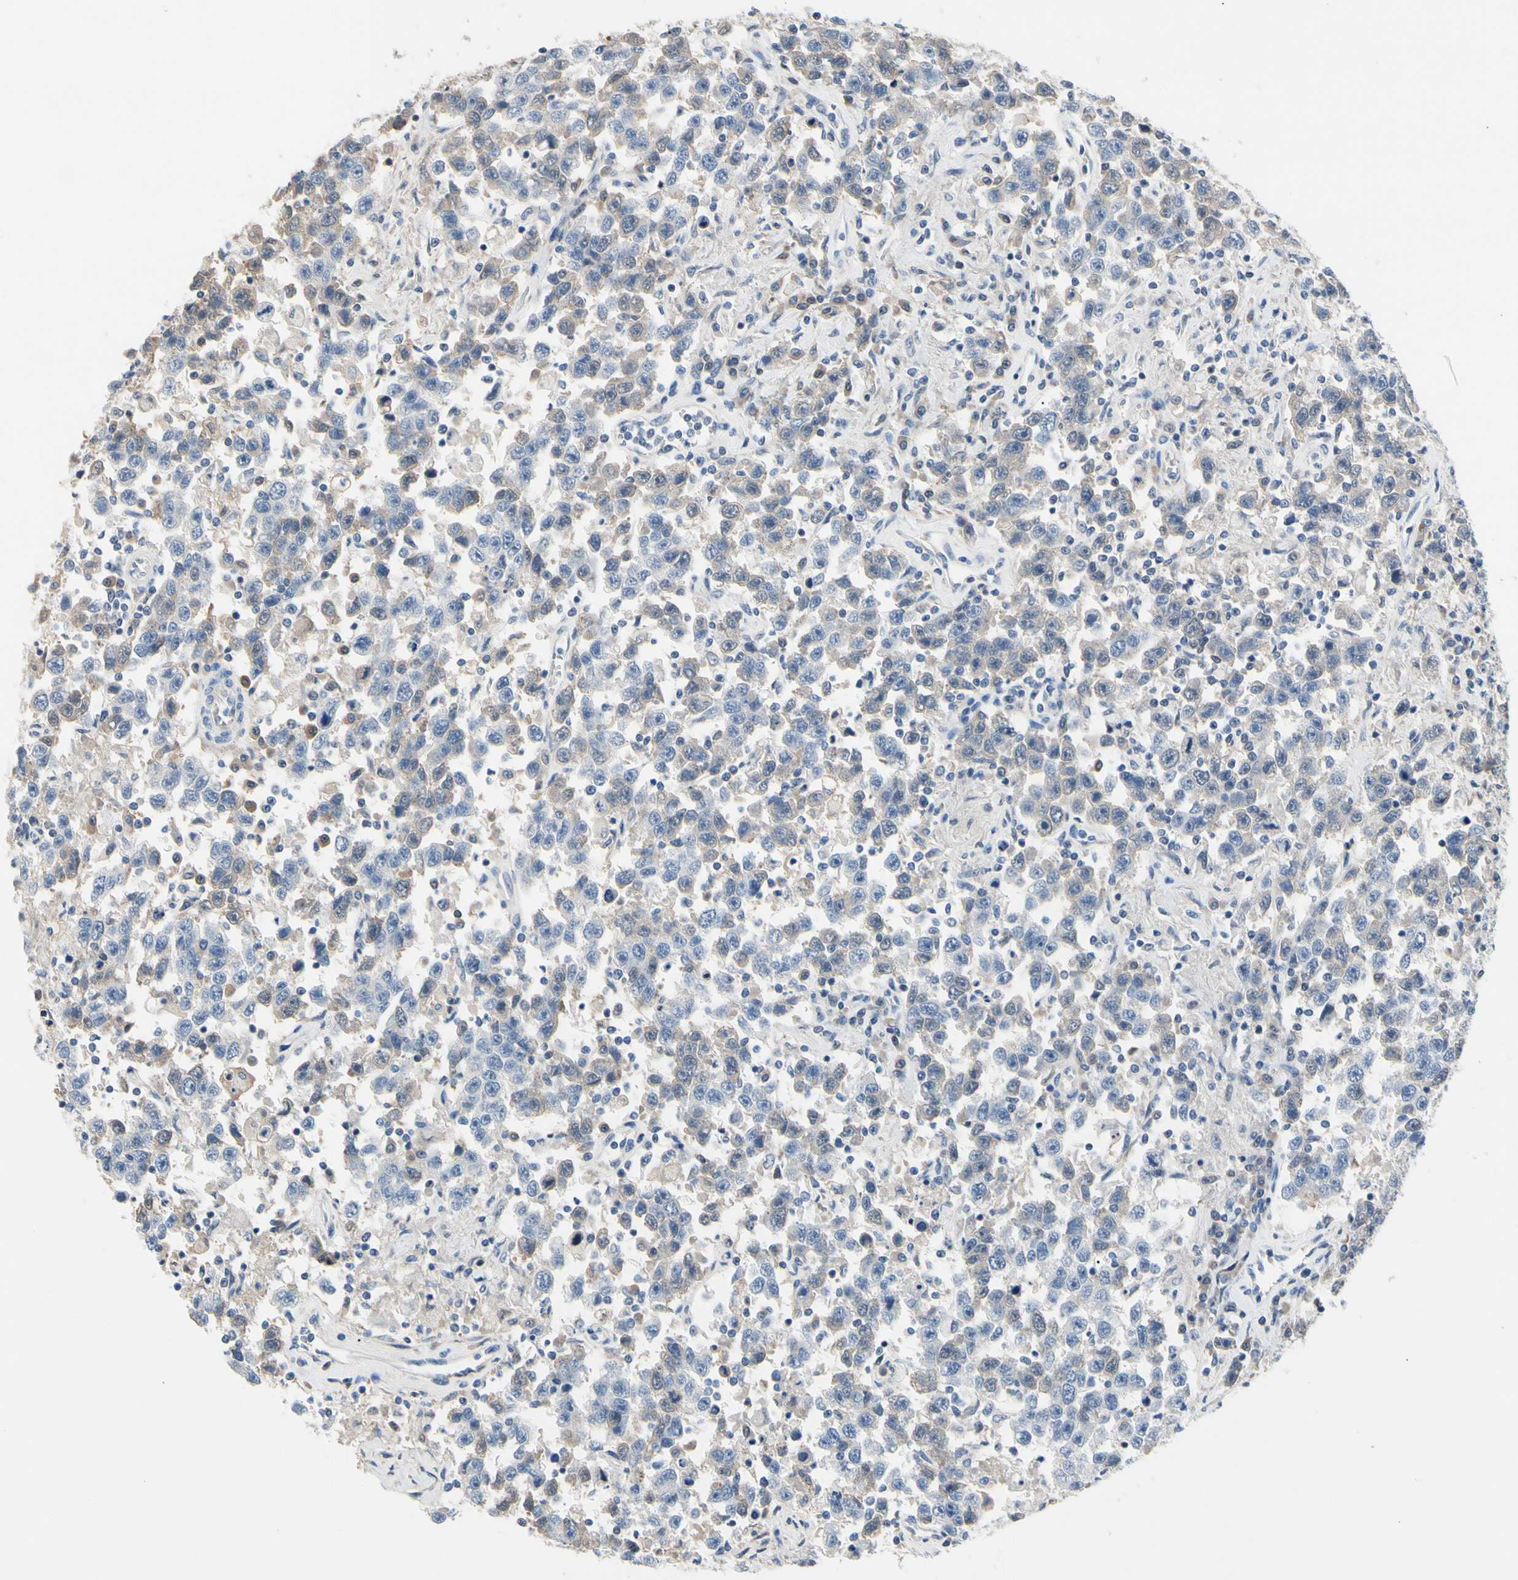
{"staining": {"intensity": "weak", "quantity": ">75%", "location": "cytoplasmic/membranous"}, "tissue": "testis cancer", "cell_type": "Tumor cells", "image_type": "cancer", "snomed": [{"axis": "morphology", "description": "Seminoma, NOS"}, {"axis": "topography", "description": "Testis"}], "caption": "Testis seminoma tissue displays weak cytoplasmic/membranous staining in approximately >75% of tumor cells, visualized by immunohistochemistry. The protein is shown in brown color, while the nuclei are stained blue.", "gene": "ECRG4", "patient": {"sex": "male", "age": 41}}